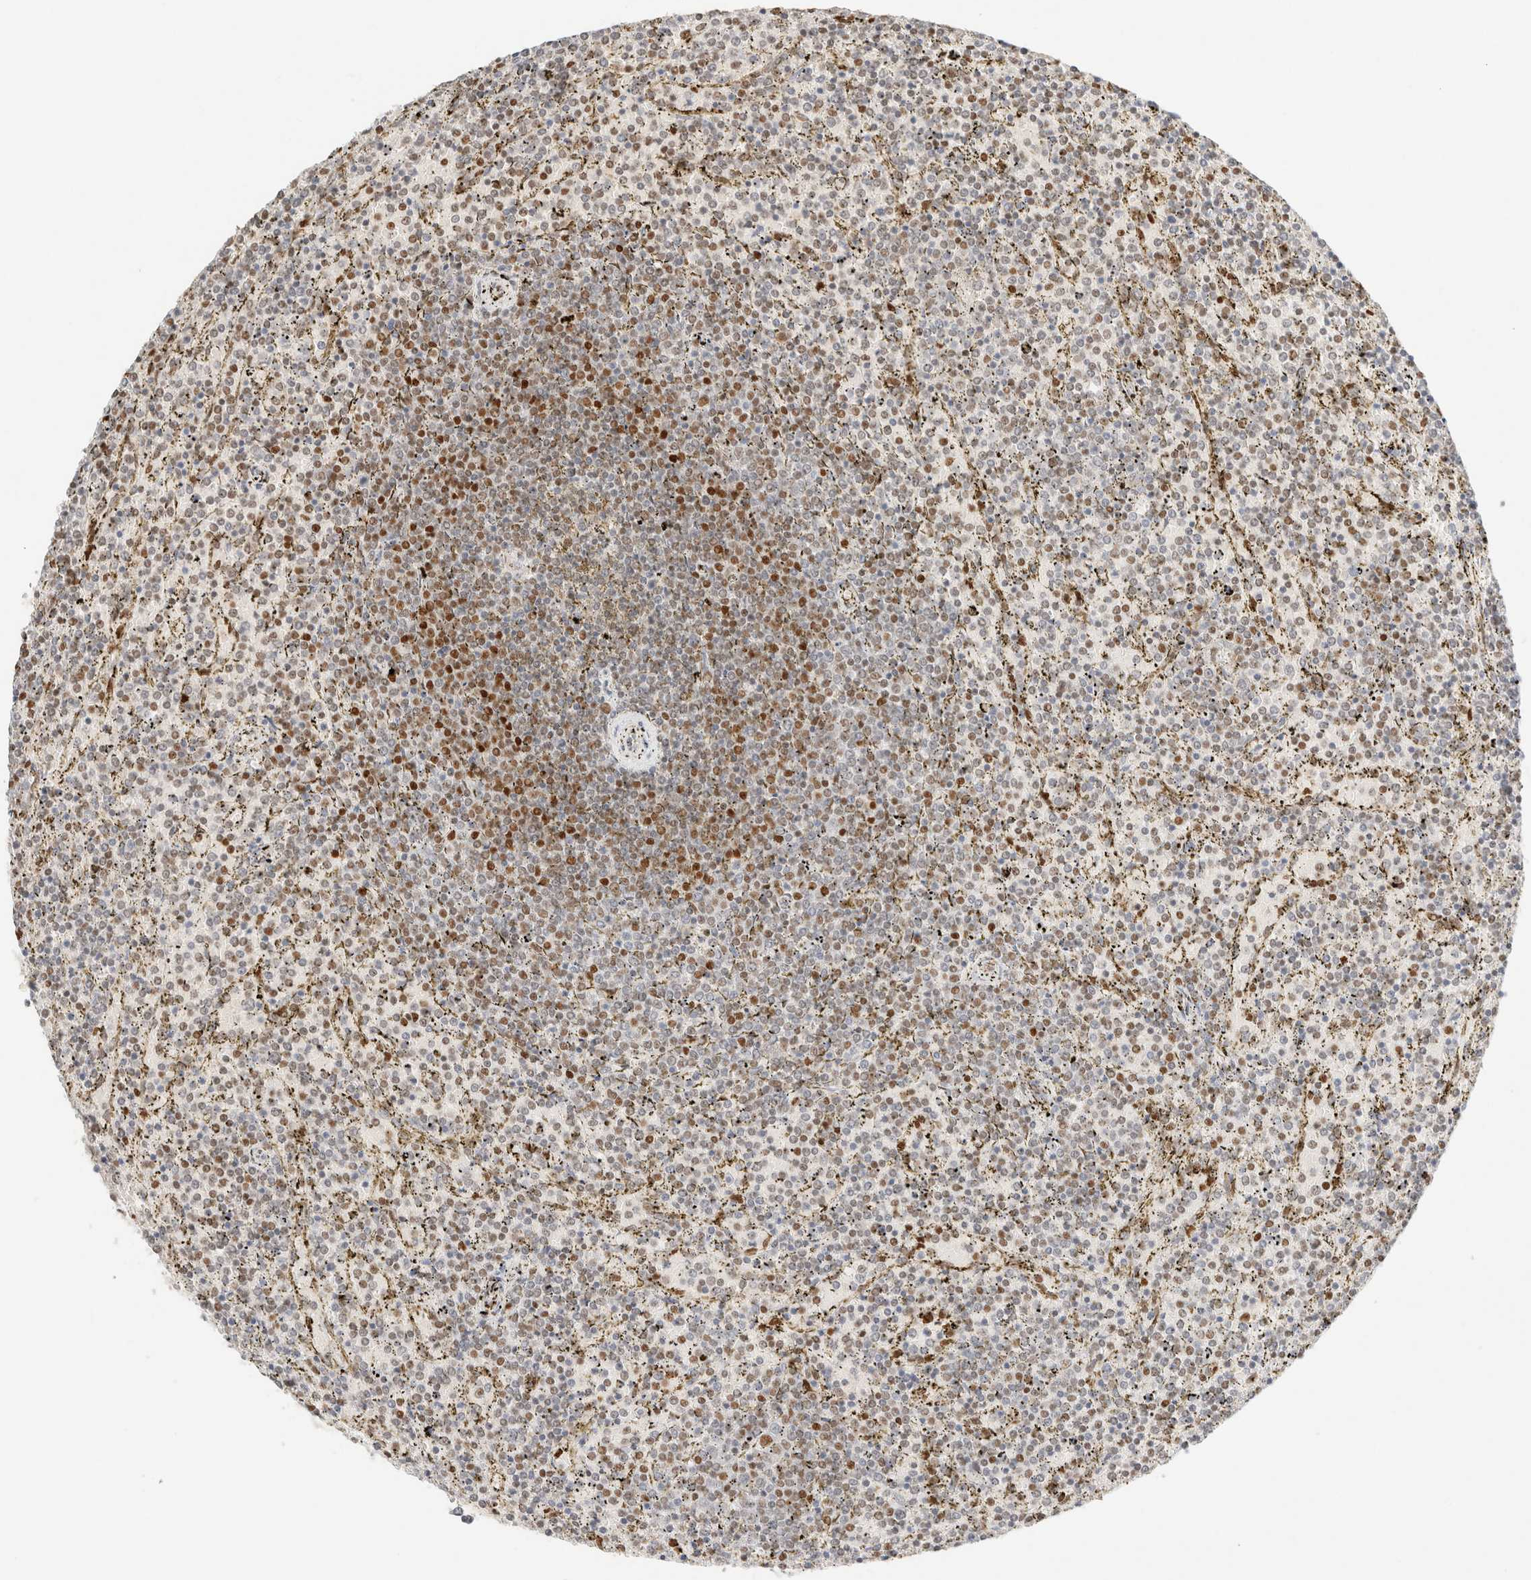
{"staining": {"intensity": "moderate", "quantity": "25%-75%", "location": "nuclear"}, "tissue": "lymphoma", "cell_type": "Tumor cells", "image_type": "cancer", "snomed": [{"axis": "morphology", "description": "Malignant lymphoma, non-Hodgkin's type, Low grade"}, {"axis": "topography", "description": "Spleen"}], "caption": "The histopathology image reveals staining of low-grade malignant lymphoma, non-Hodgkin's type, revealing moderate nuclear protein expression (brown color) within tumor cells.", "gene": "DDB2", "patient": {"sex": "female", "age": 77}}